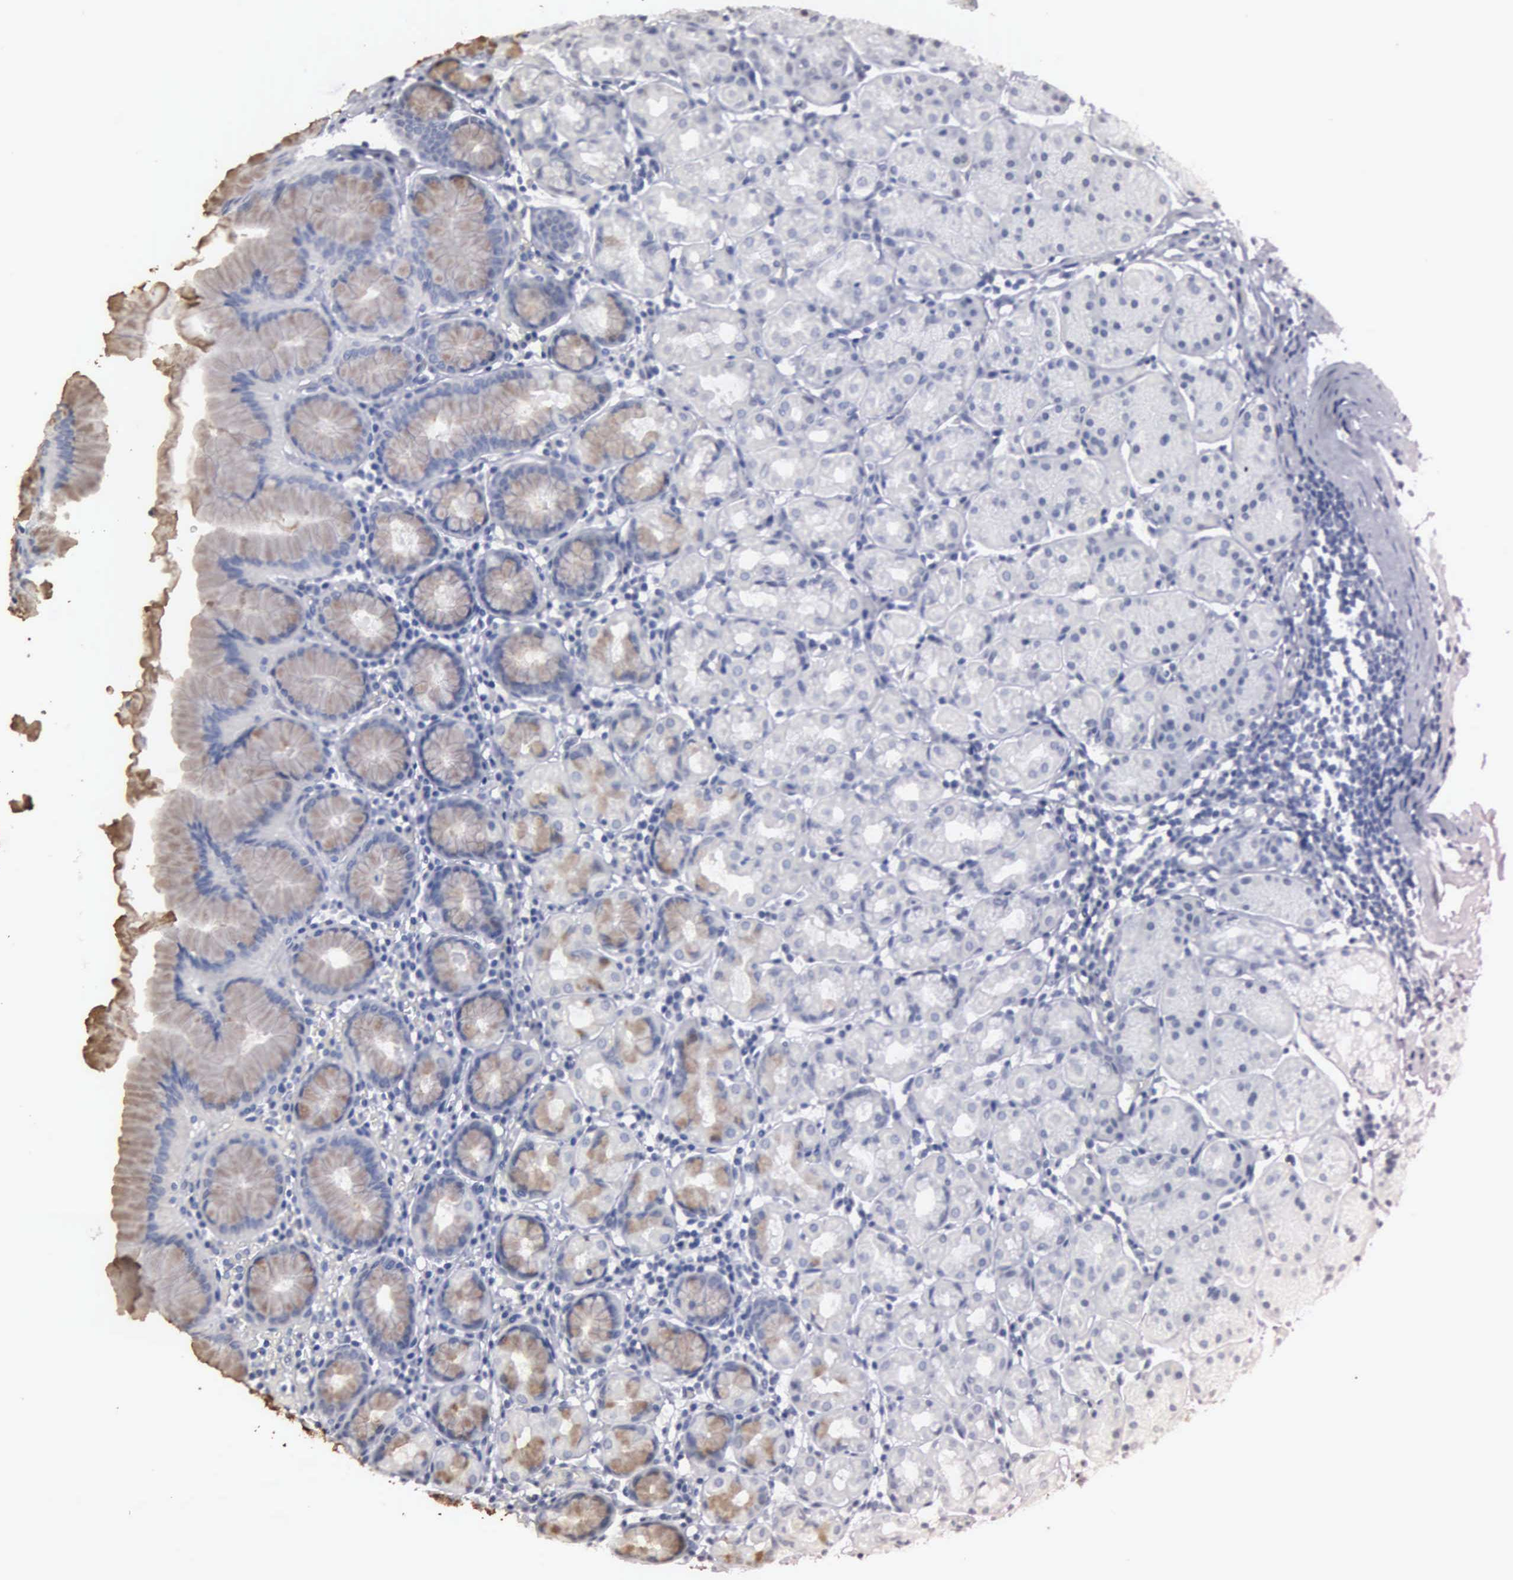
{"staining": {"intensity": "weak", "quantity": "<25%", "location": "cytoplasmic/membranous"}, "tissue": "stomach", "cell_type": "Glandular cells", "image_type": "normal", "snomed": [{"axis": "morphology", "description": "Normal tissue, NOS"}, {"axis": "topography", "description": "Stomach, lower"}], "caption": "Glandular cells are negative for protein expression in benign human stomach. (IHC, brightfield microscopy, high magnification).", "gene": "UPB1", "patient": {"sex": "male", "age": 56}}